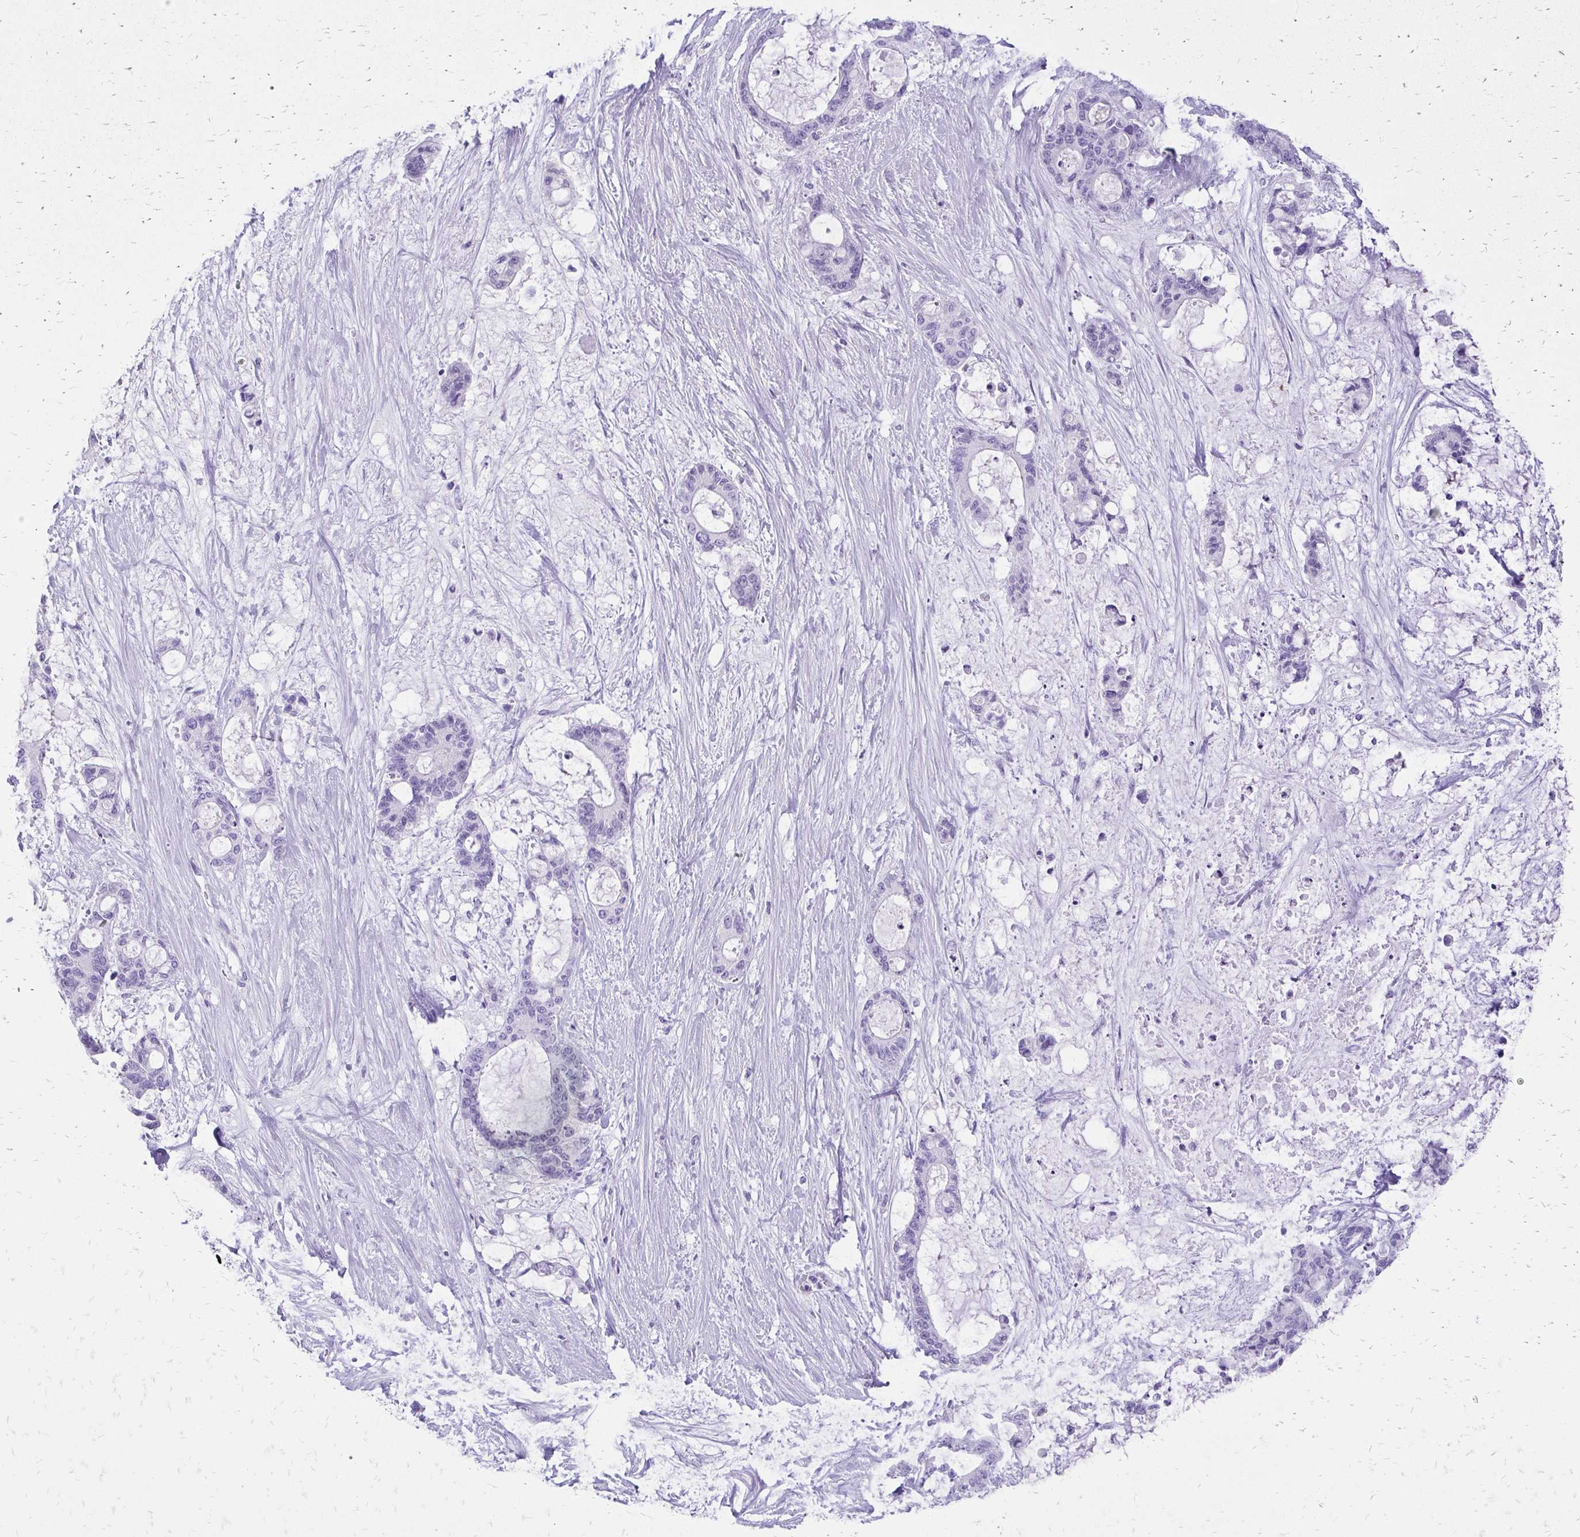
{"staining": {"intensity": "negative", "quantity": "none", "location": "none"}, "tissue": "liver cancer", "cell_type": "Tumor cells", "image_type": "cancer", "snomed": [{"axis": "morphology", "description": "Normal tissue, NOS"}, {"axis": "morphology", "description": "Cholangiocarcinoma"}, {"axis": "topography", "description": "Liver"}, {"axis": "topography", "description": "Peripheral nerve tissue"}], "caption": "Immunohistochemical staining of human liver cancer displays no significant expression in tumor cells. (DAB (3,3'-diaminobenzidine) immunohistochemistry (IHC) with hematoxylin counter stain).", "gene": "SLC32A1", "patient": {"sex": "female", "age": 73}}